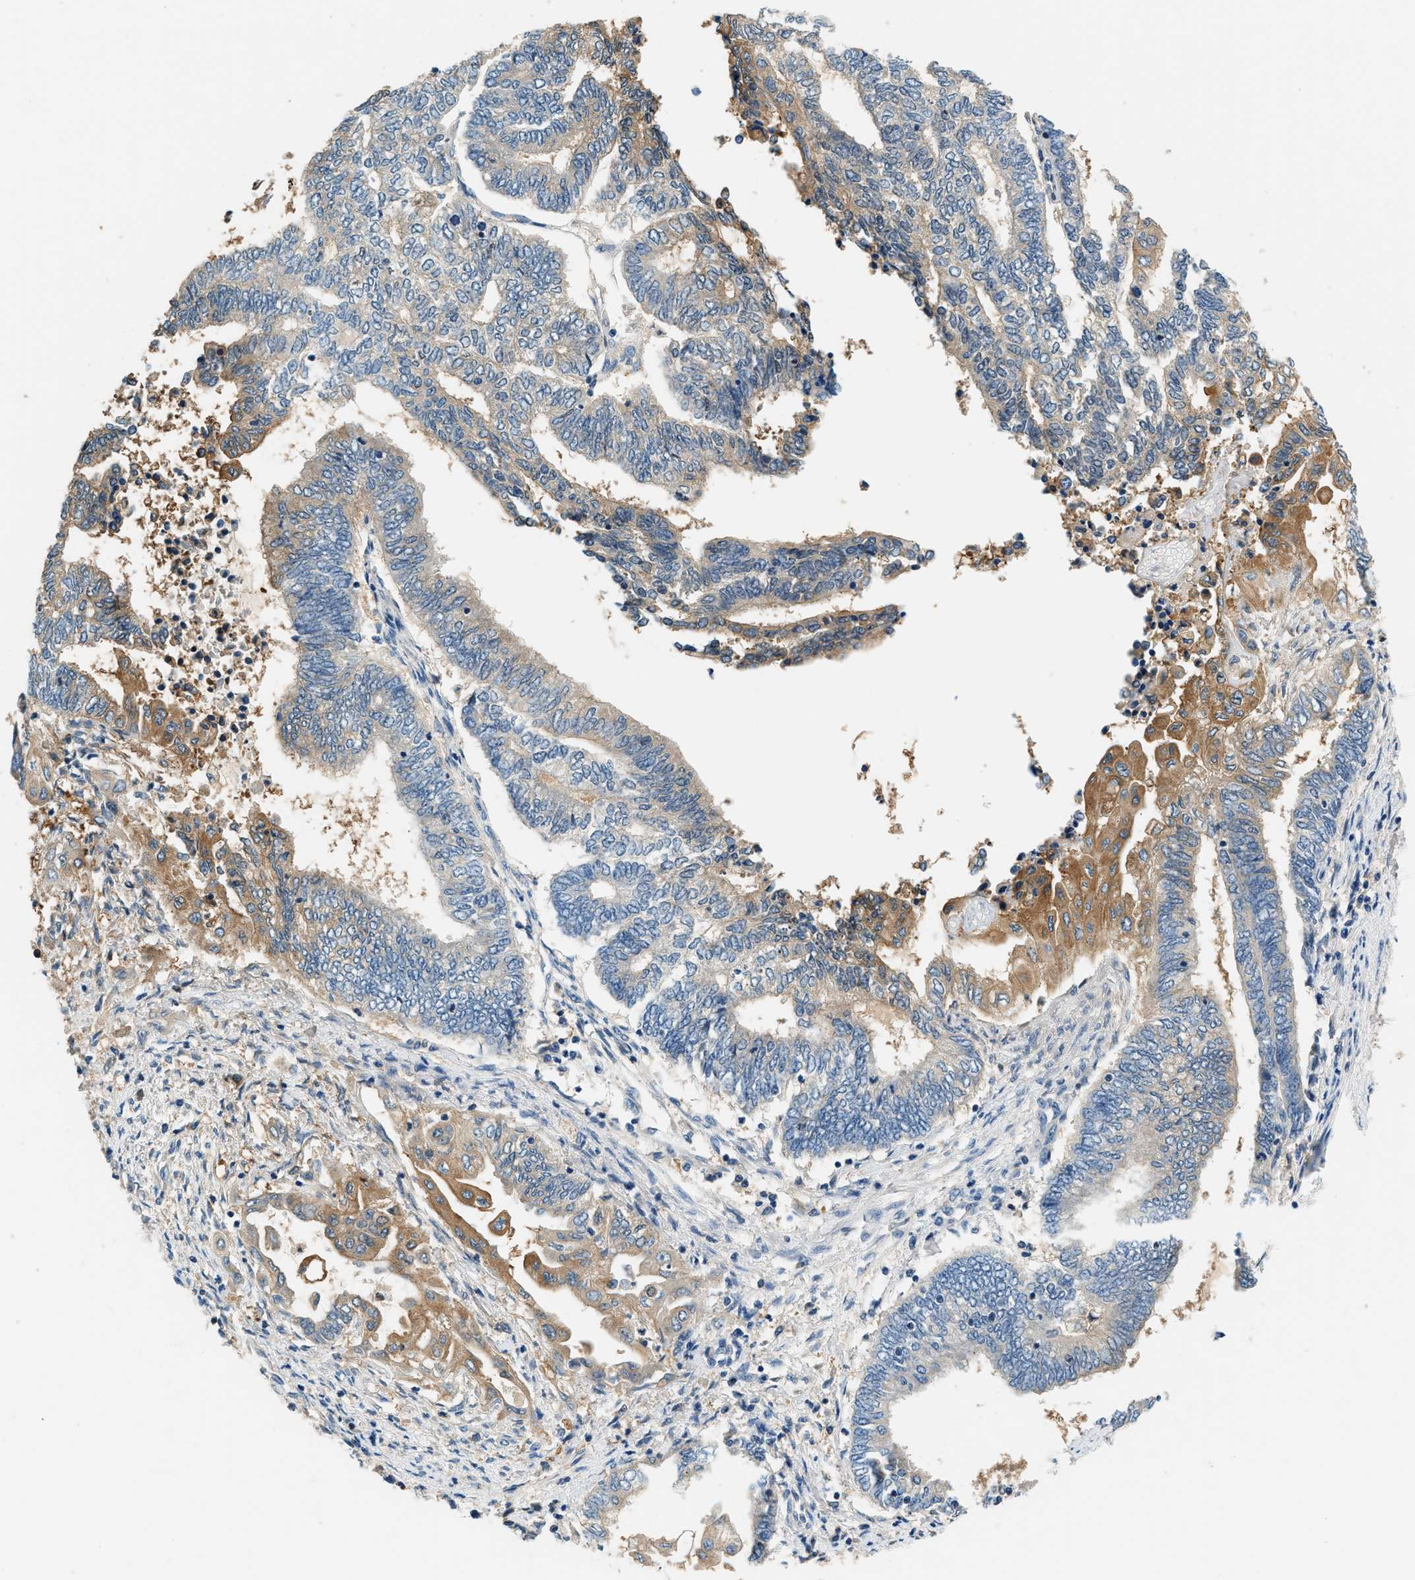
{"staining": {"intensity": "moderate", "quantity": "25%-75%", "location": "cytoplasmic/membranous"}, "tissue": "endometrial cancer", "cell_type": "Tumor cells", "image_type": "cancer", "snomed": [{"axis": "morphology", "description": "Adenocarcinoma, NOS"}, {"axis": "topography", "description": "Uterus"}, {"axis": "topography", "description": "Endometrium"}], "caption": "The immunohistochemical stain shows moderate cytoplasmic/membranous staining in tumor cells of adenocarcinoma (endometrial) tissue.", "gene": "SLC35E1", "patient": {"sex": "female", "age": 70}}